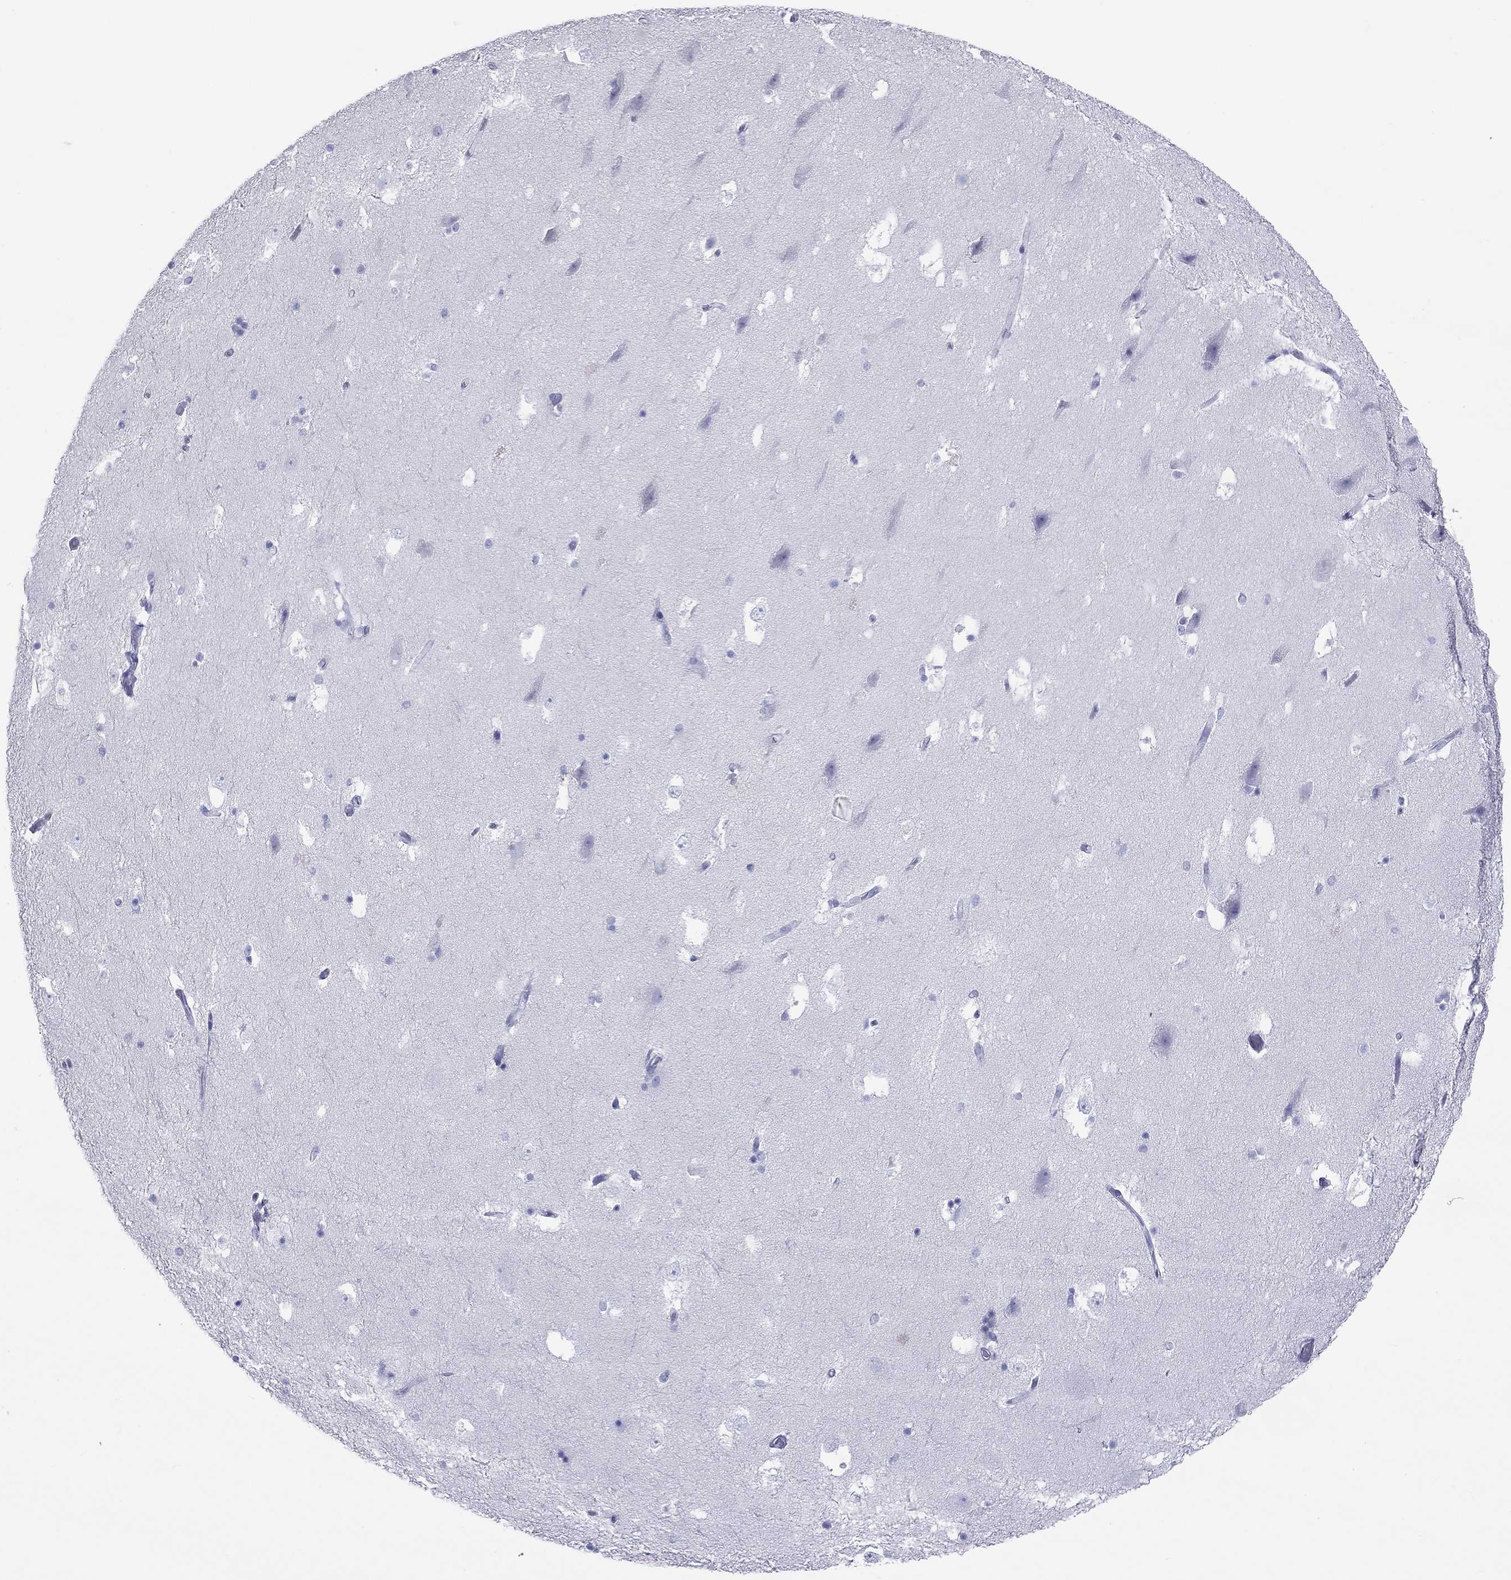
{"staining": {"intensity": "negative", "quantity": "none", "location": "none"}, "tissue": "hippocampus", "cell_type": "Glial cells", "image_type": "normal", "snomed": [{"axis": "morphology", "description": "Normal tissue, NOS"}, {"axis": "topography", "description": "Hippocampus"}], "caption": "IHC of benign human hippocampus reveals no expression in glial cells. Brightfield microscopy of immunohistochemistry stained with DAB (brown) and hematoxylin (blue), captured at high magnification.", "gene": "DPY19L2", "patient": {"sex": "male", "age": 51}}